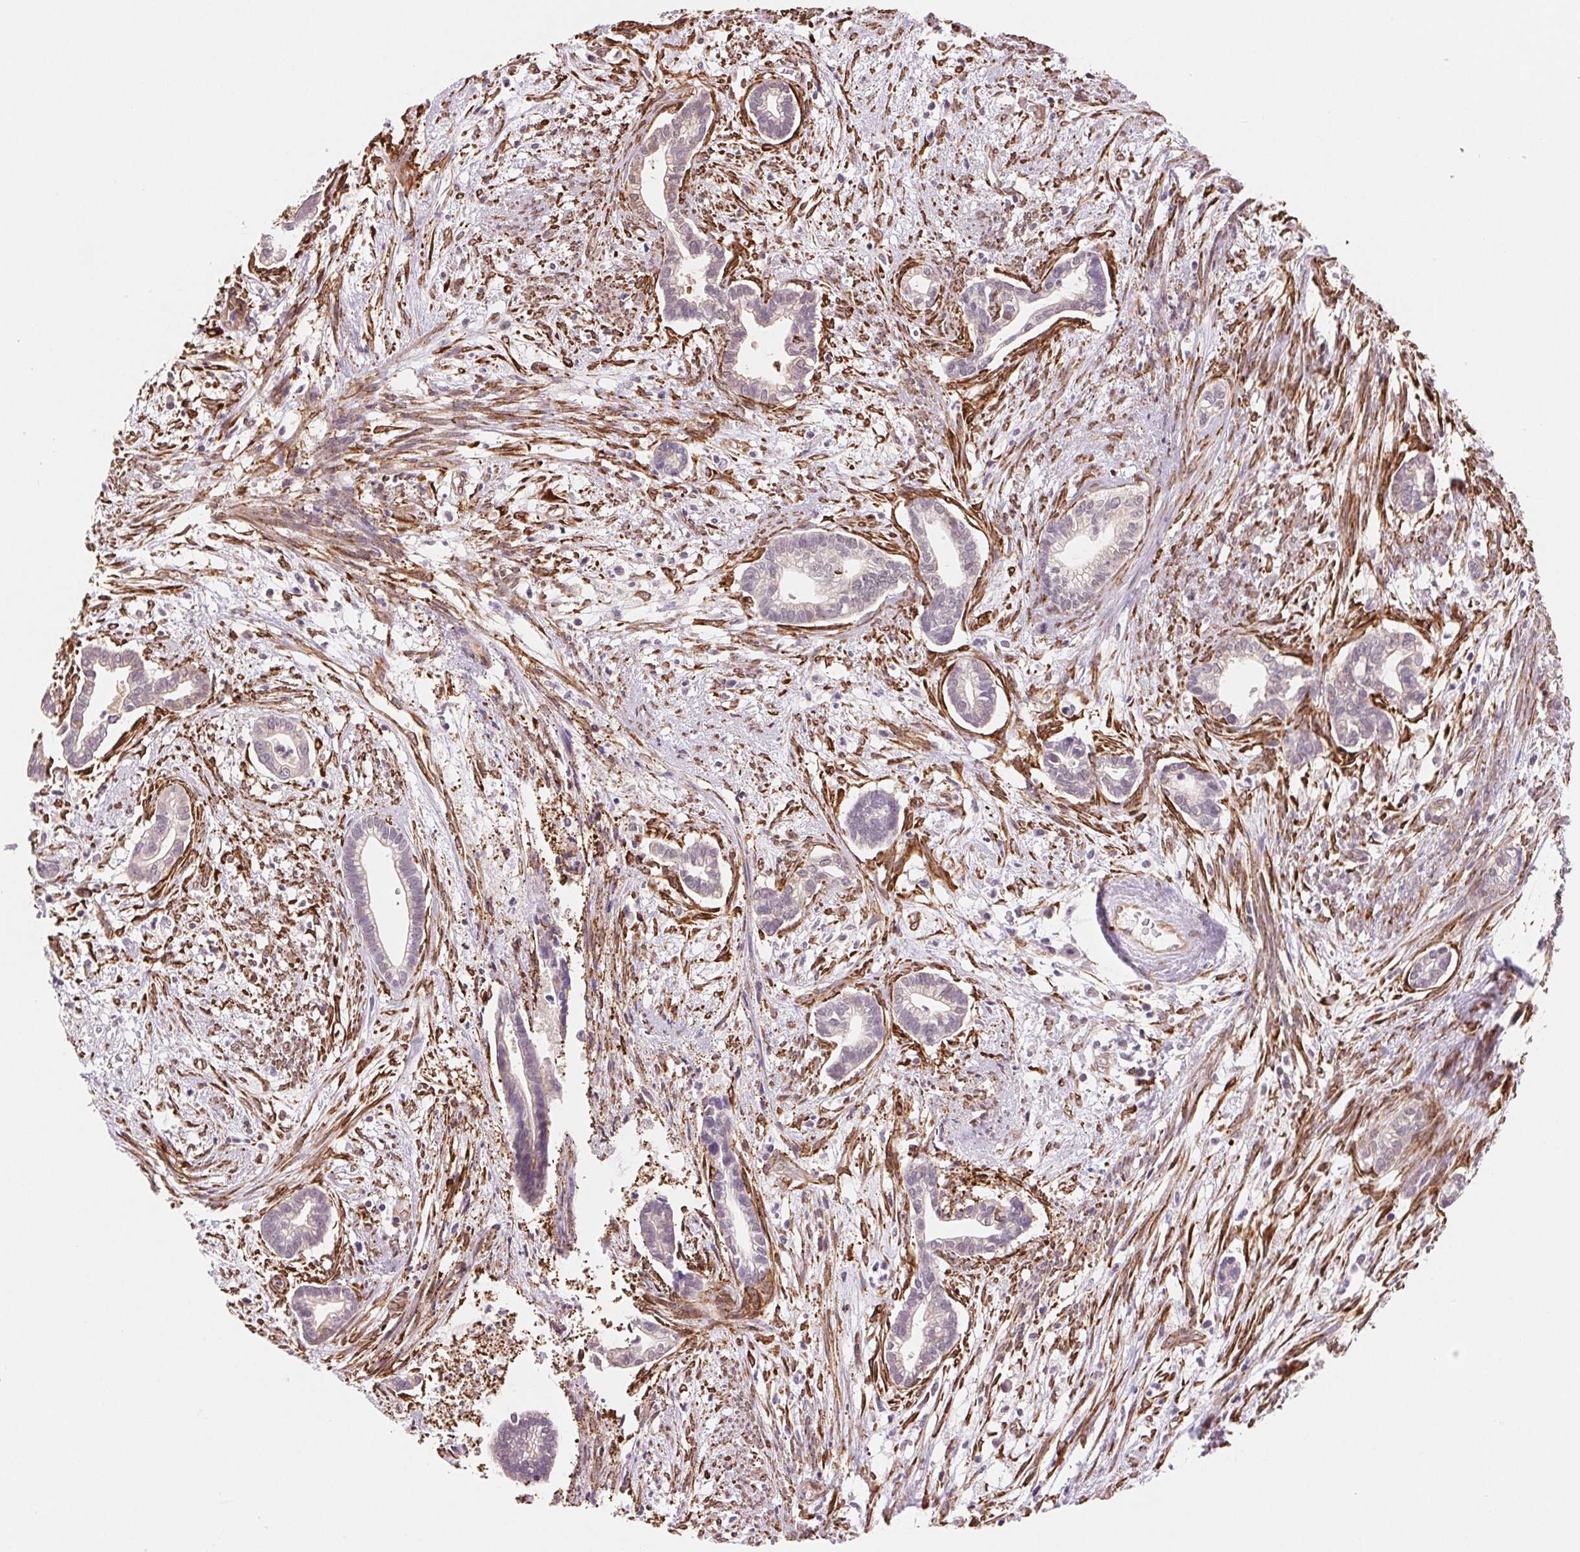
{"staining": {"intensity": "weak", "quantity": "25%-75%", "location": "cytoplasmic/membranous"}, "tissue": "cervical cancer", "cell_type": "Tumor cells", "image_type": "cancer", "snomed": [{"axis": "morphology", "description": "Adenocarcinoma, NOS"}, {"axis": "topography", "description": "Cervix"}], "caption": "A photomicrograph of human cervical cancer (adenocarcinoma) stained for a protein exhibits weak cytoplasmic/membranous brown staining in tumor cells. (brown staining indicates protein expression, while blue staining denotes nuclei).", "gene": "FKBP10", "patient": {"sex": "female", "age": 62}}